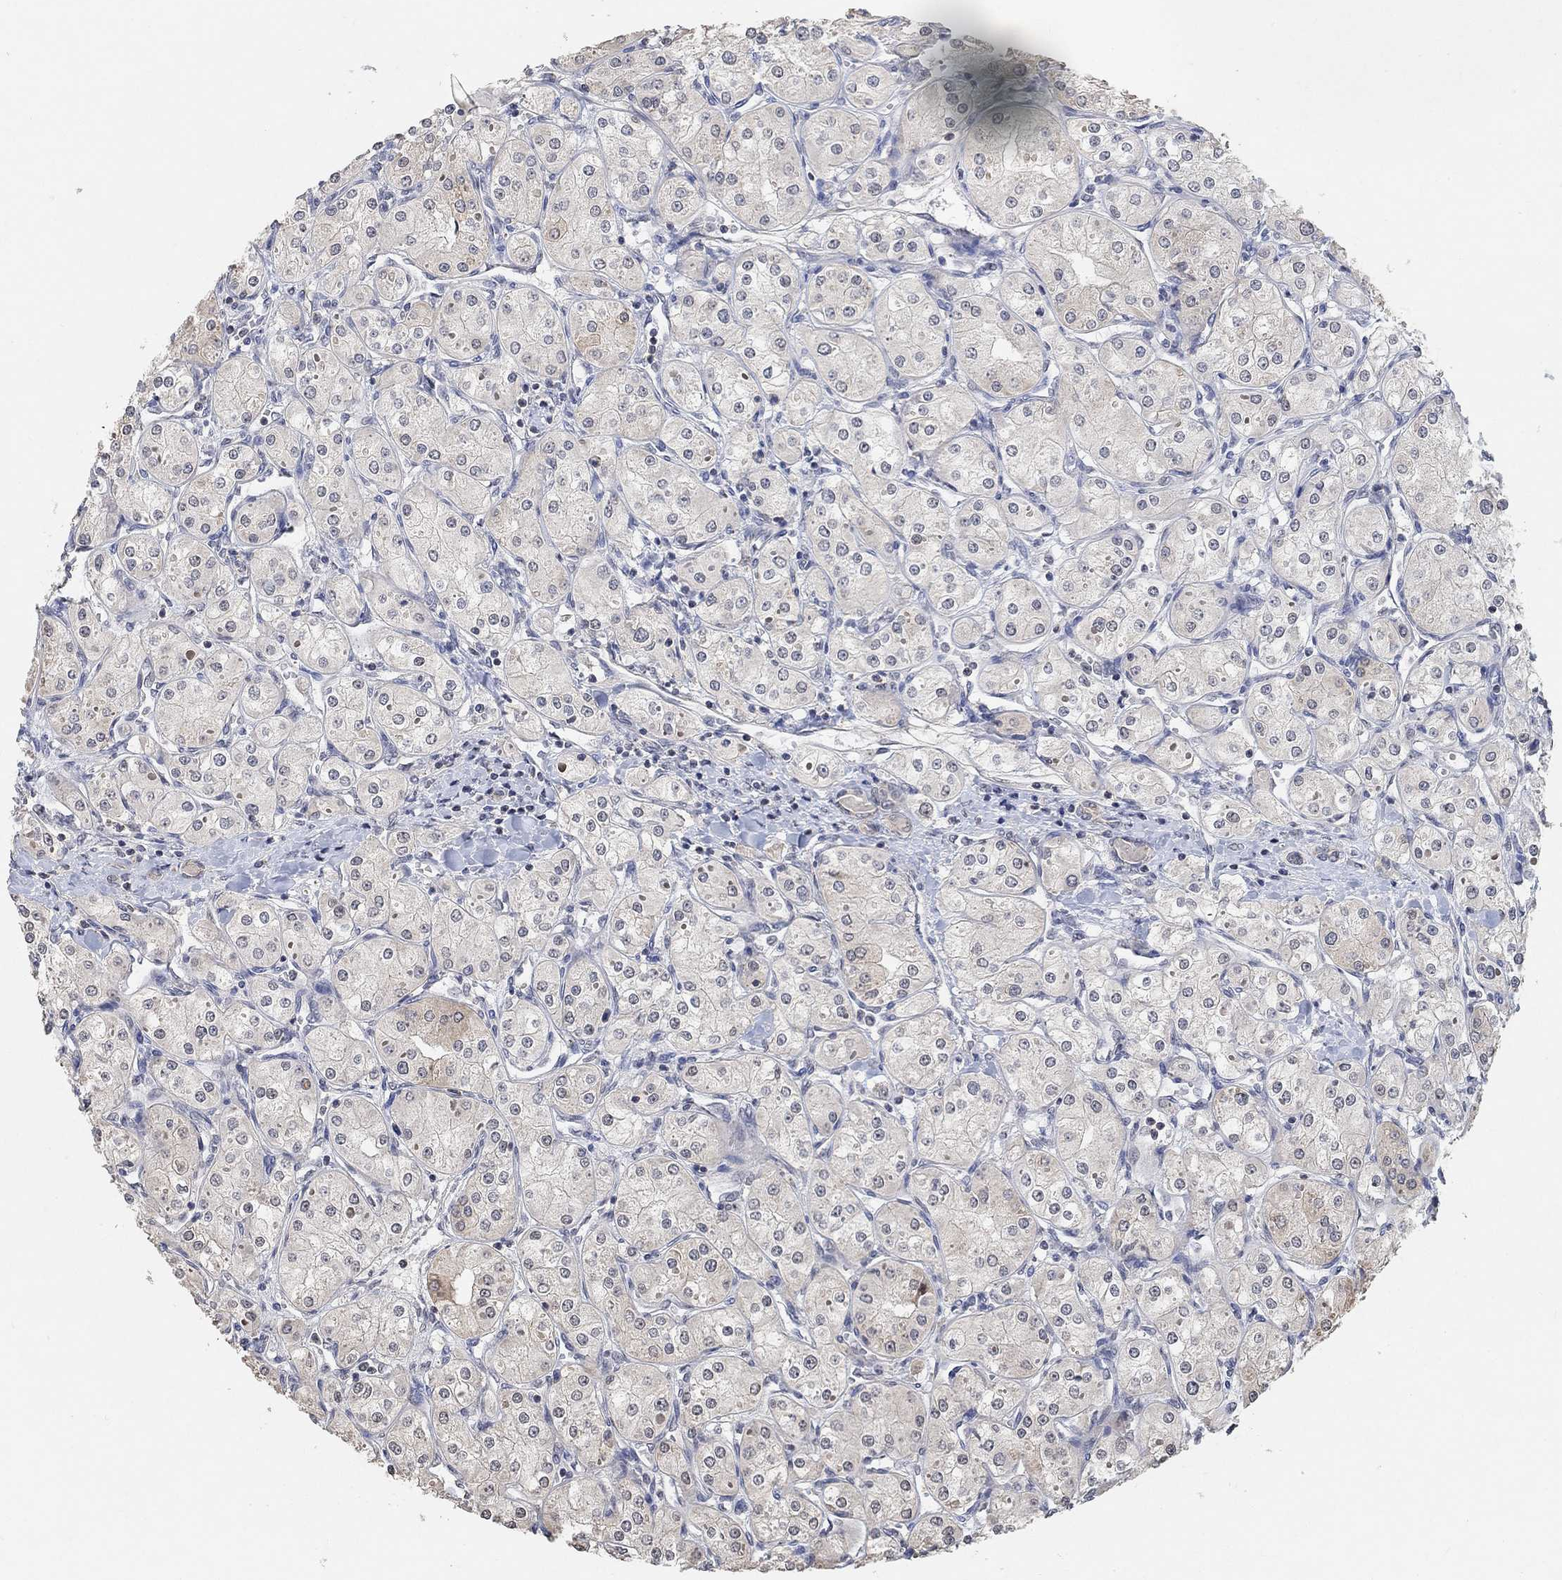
{"staining": {"intensity": "weak", "quantity": "<25%", "location": "cytoplasmic/membranous"}, "tissue": "renal cancer", "cell_type": "Tumor cells", "image_type": "cancer", "snomed": [{"axis": "morphology", "description": "Adenocarcinoma, NOS"}, {"axis": "topography", "description": "Kidney"}], "caption": "The immunohistochemistry image has no significant staining in tumor cells of adenocarcinoma (renal) tissue.", "gene": "UNC5B", "patient": {"sex": "male", "age": 77}}